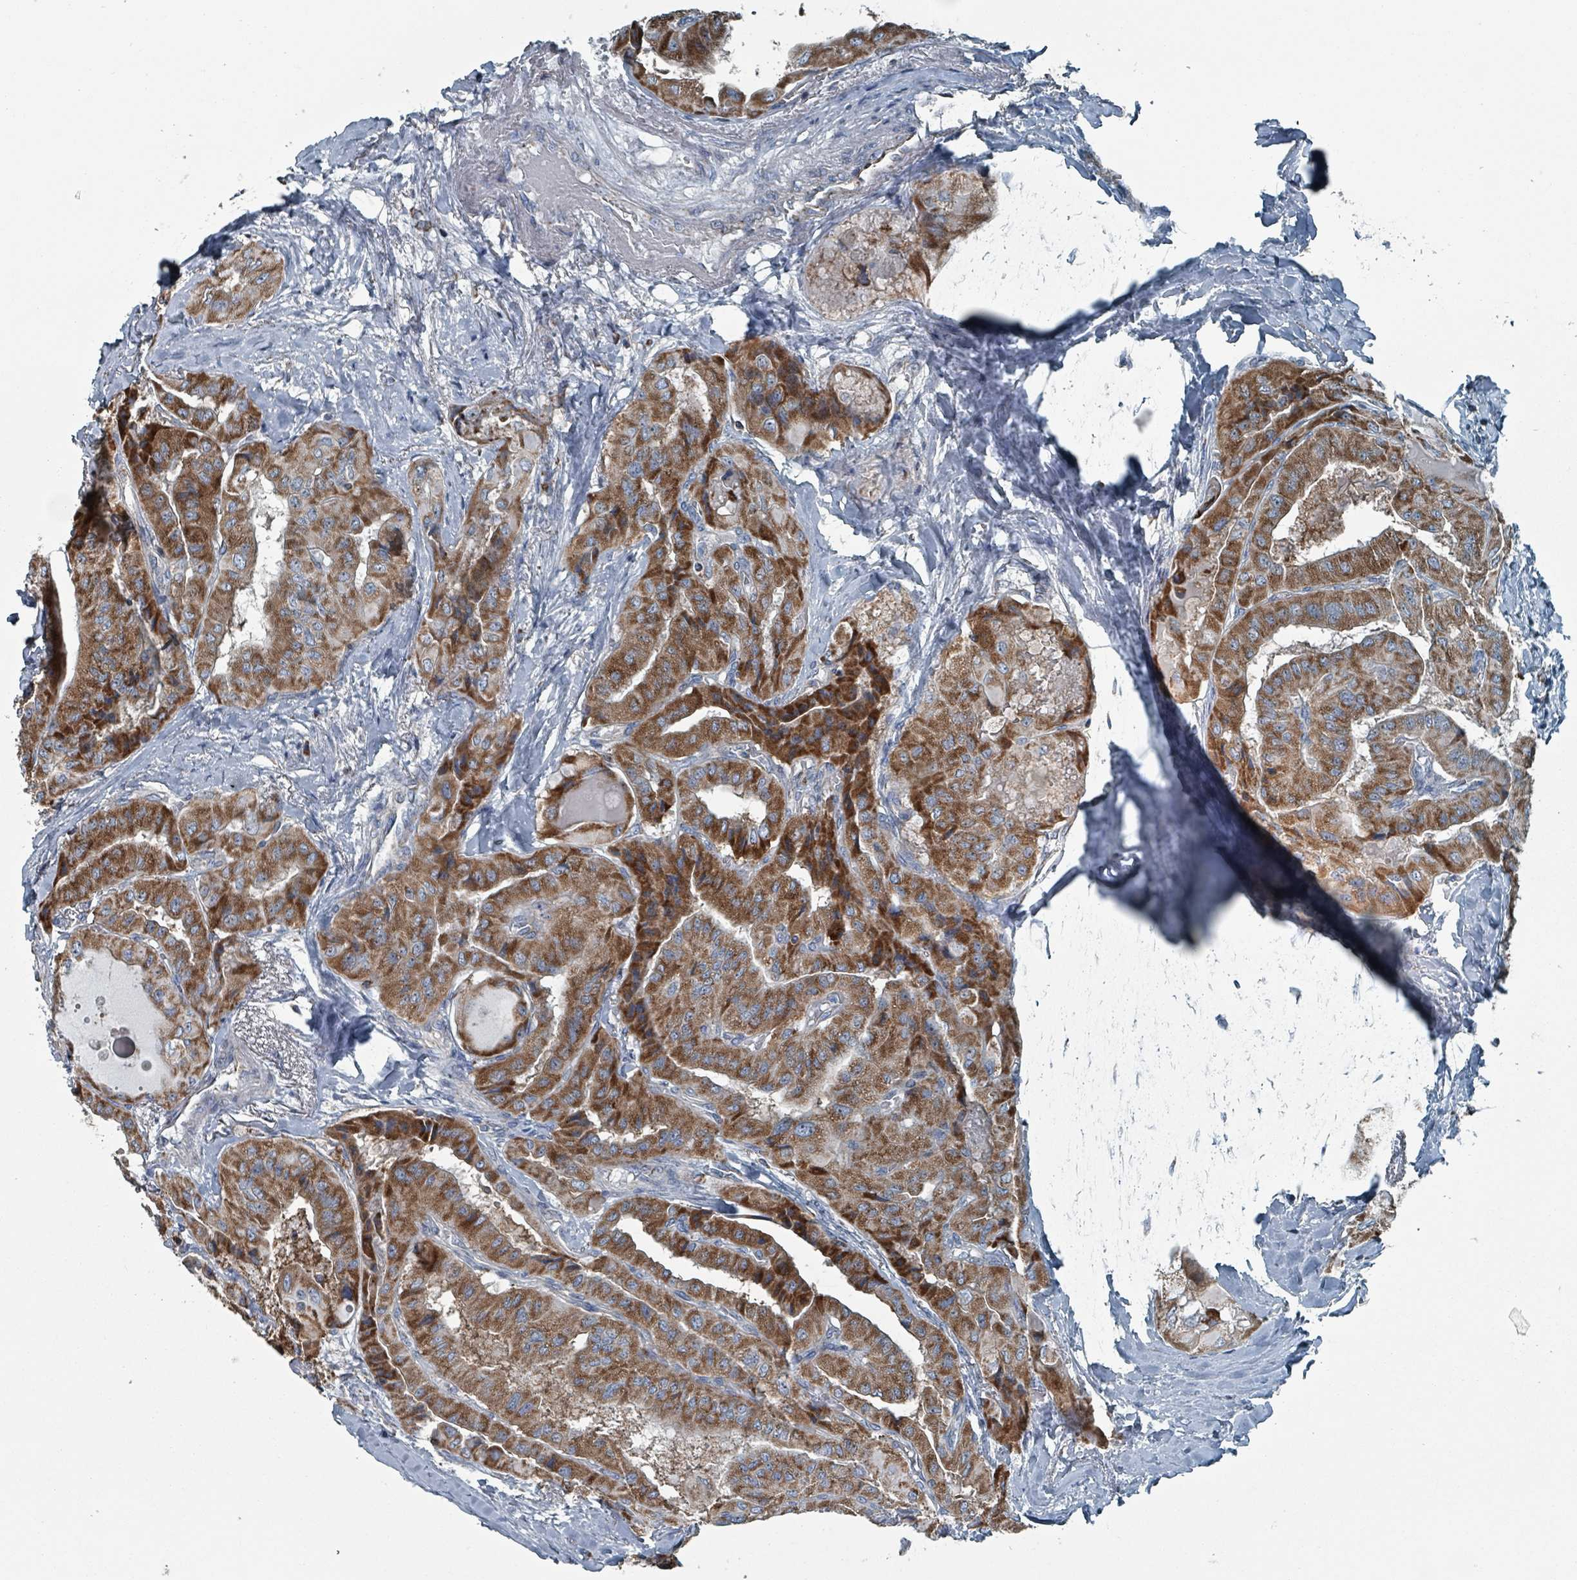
{"staining": {"intensity": "strong", "quantity": ">75%", "location": "cytoplasmic/membranous"}, "tissue": "thyroid cancer", "cell_type": "Tumor cells", "image_type": "cancer", "snomed": [{"axis": "morphology", "description": "Normal tissue, NOS"}, {"axis": "morphology", "description": "Papillary adenocarcinoma, NOS"}, {"axis": "topography", "description": "Thyroid gland"}], "caption": "An image showing strong cytoplasmic/membranous expression in about >75% of tumor cells in thyroid cancer, as visualized by brown immunohistochemical staining.", "gene": "ABHD18", "patient": {"sex": "female", "age": 59}}